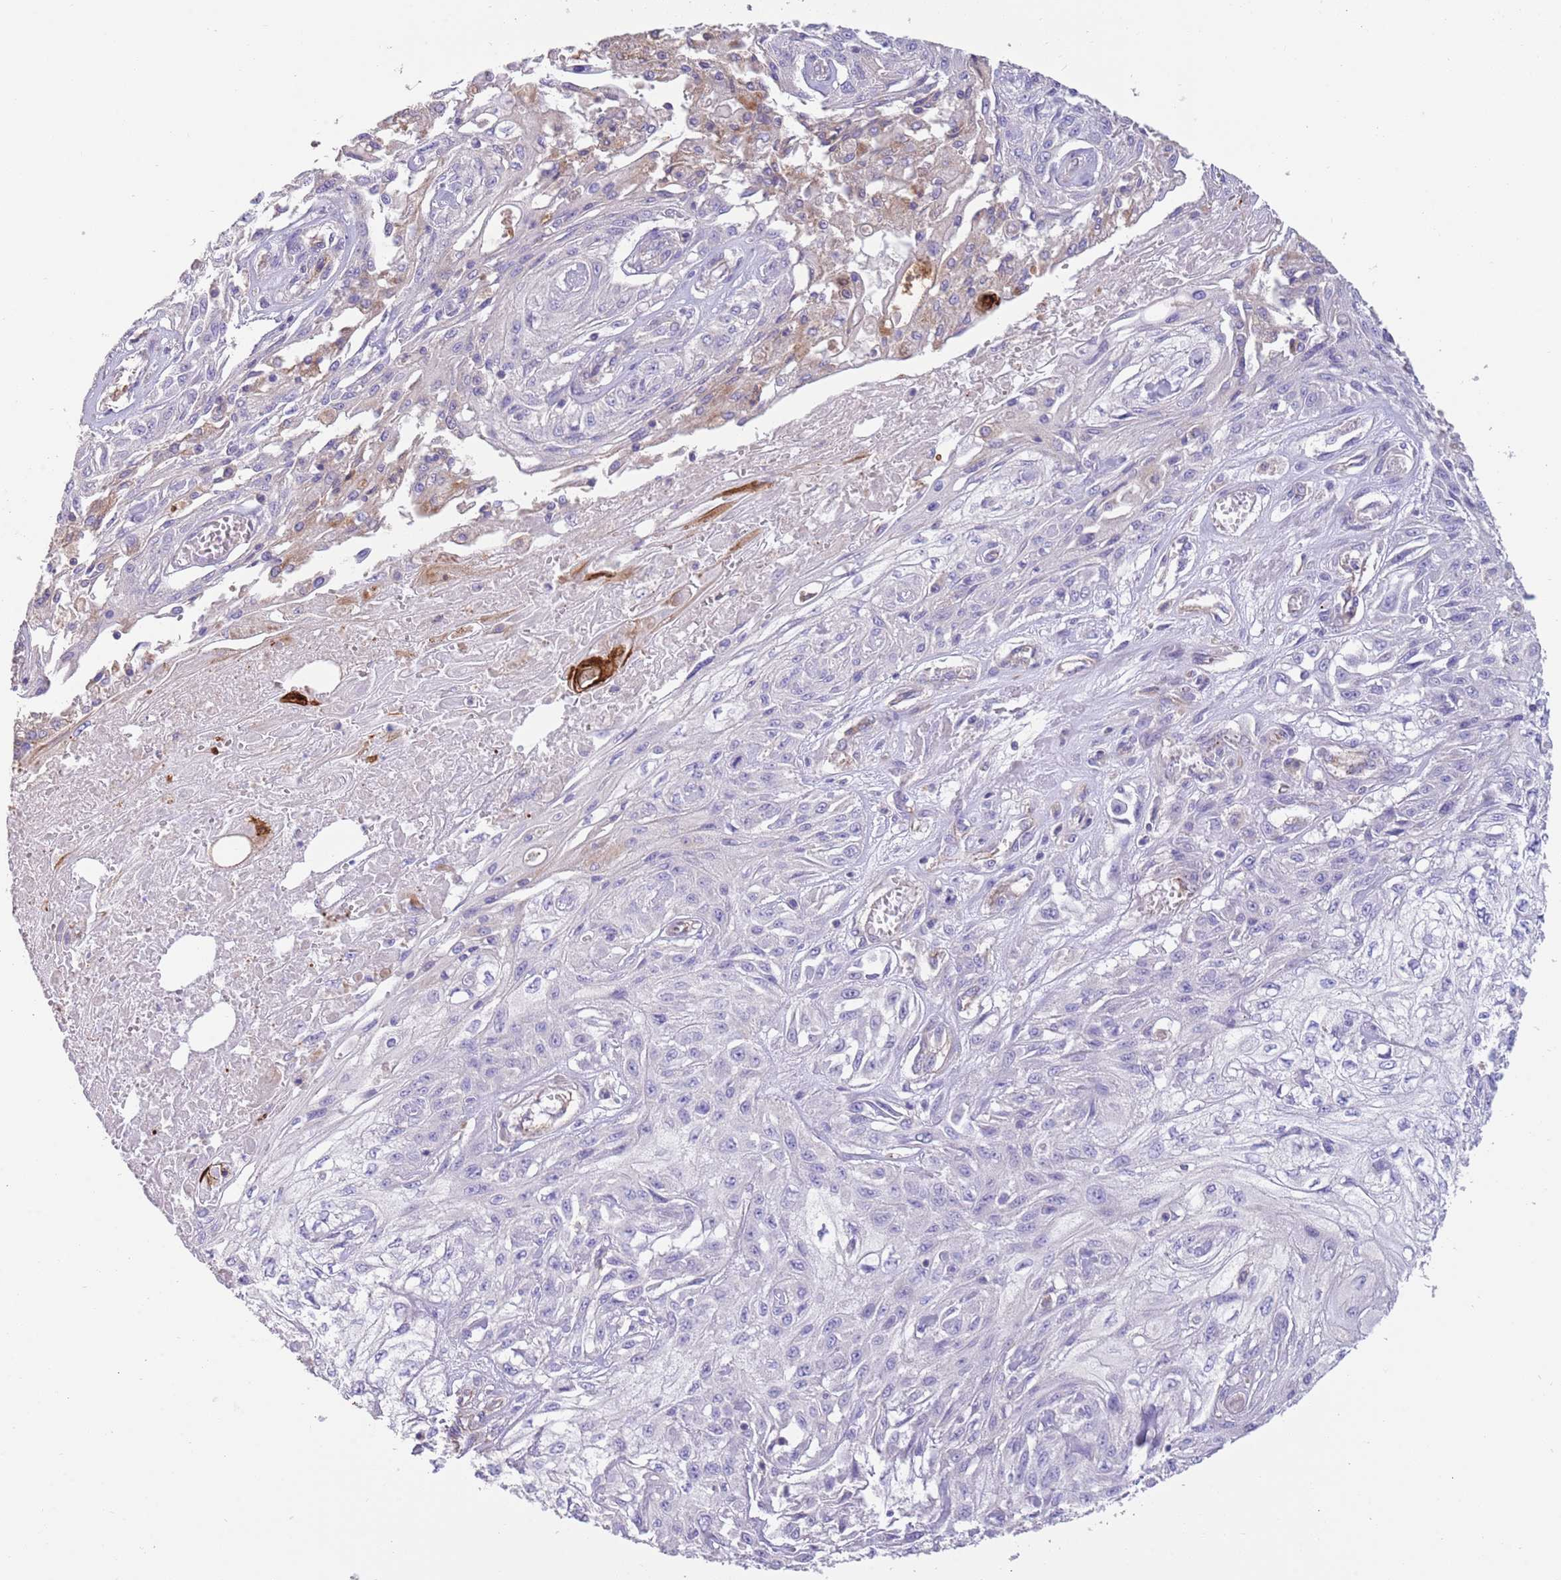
{"staining": {"intensity": "negative", "quantity": "none", "location": "none"}, "tissue": "skin cancer", "cell_type": "Tumor cells", "image_type": "cancer", "snomed": [{"axis": "morphology", "description": "Squamous cell carcinoma, NOS"}, {"axis": "morphology", "description": "Squamous cell carcinoma, metastatic, NOS"}, {"axis": "topography", "description": "Skin"}, {"axis": "topography", "description": "Lymph node"}], "caption": "High power microscopy micrograph of an immunohistochemistry (IHC) histopathology image of skin squamous cell carcinoma, revealing no significant staining in tumor cells. (DAB immunohistochemistry (IHC), high magnification).", "gene": "SFTPA1", "patient": {"sex": "male", "age": 75}}